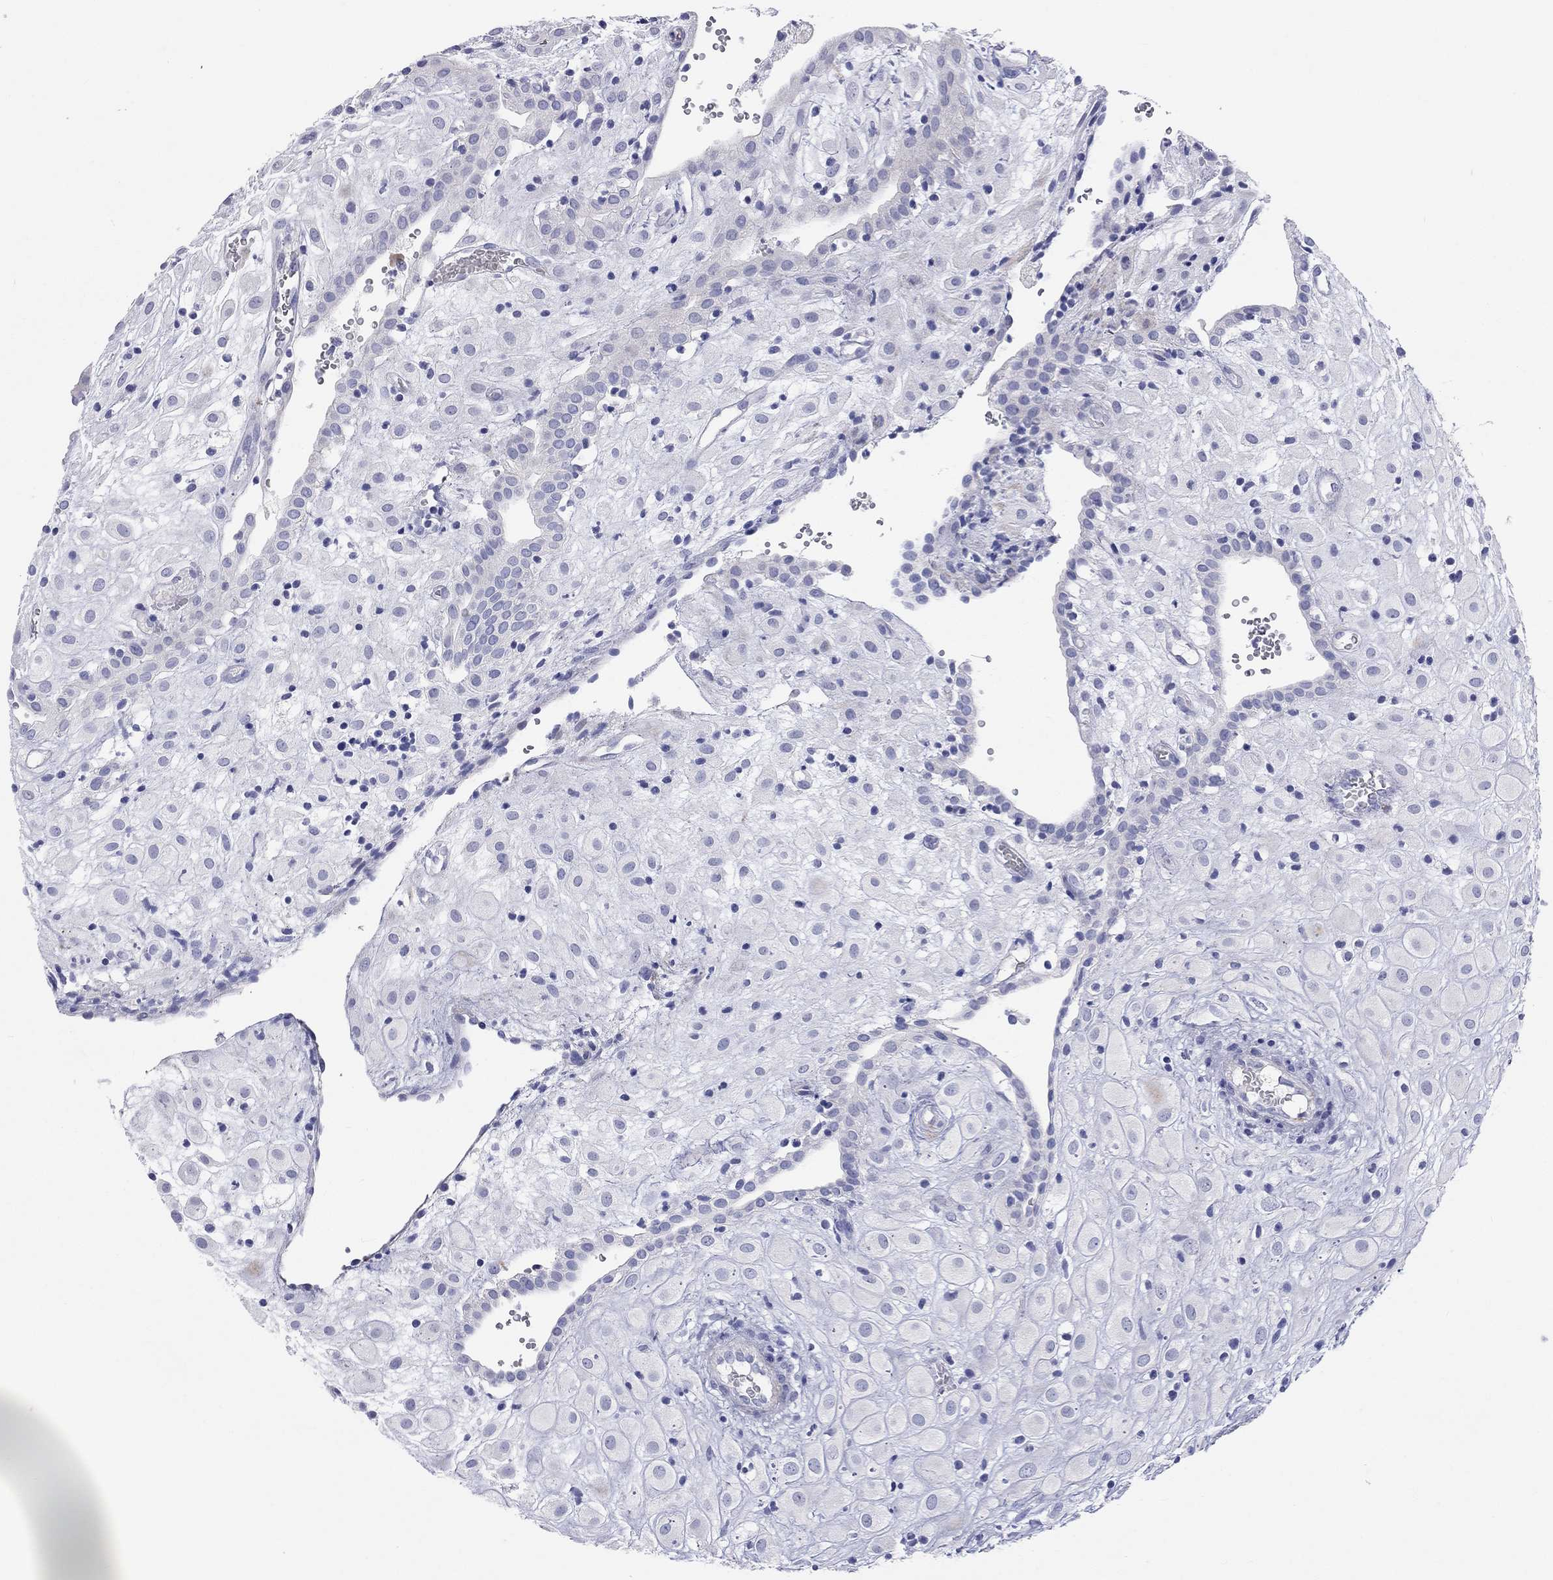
{"staining": {"intensity": "negative", "quantity": "none", "location": "none"}, "tissue": "placenta", "cell_type": "Decidual cells", "image_type": "normal", "snomed": [{"axis": "morphology", "description": "Normal tissue, NOS"}, {"axis": "topography", "description": "Placenta"}], "caption": "This micrograph is of normal placenta stained with IHC to label a protein in brown with the nuclei are counter-stained blue. There is no expression in decidual cells.", "gene": "PCDHGC5", "patient": {"sex": "female", "age": 24}}